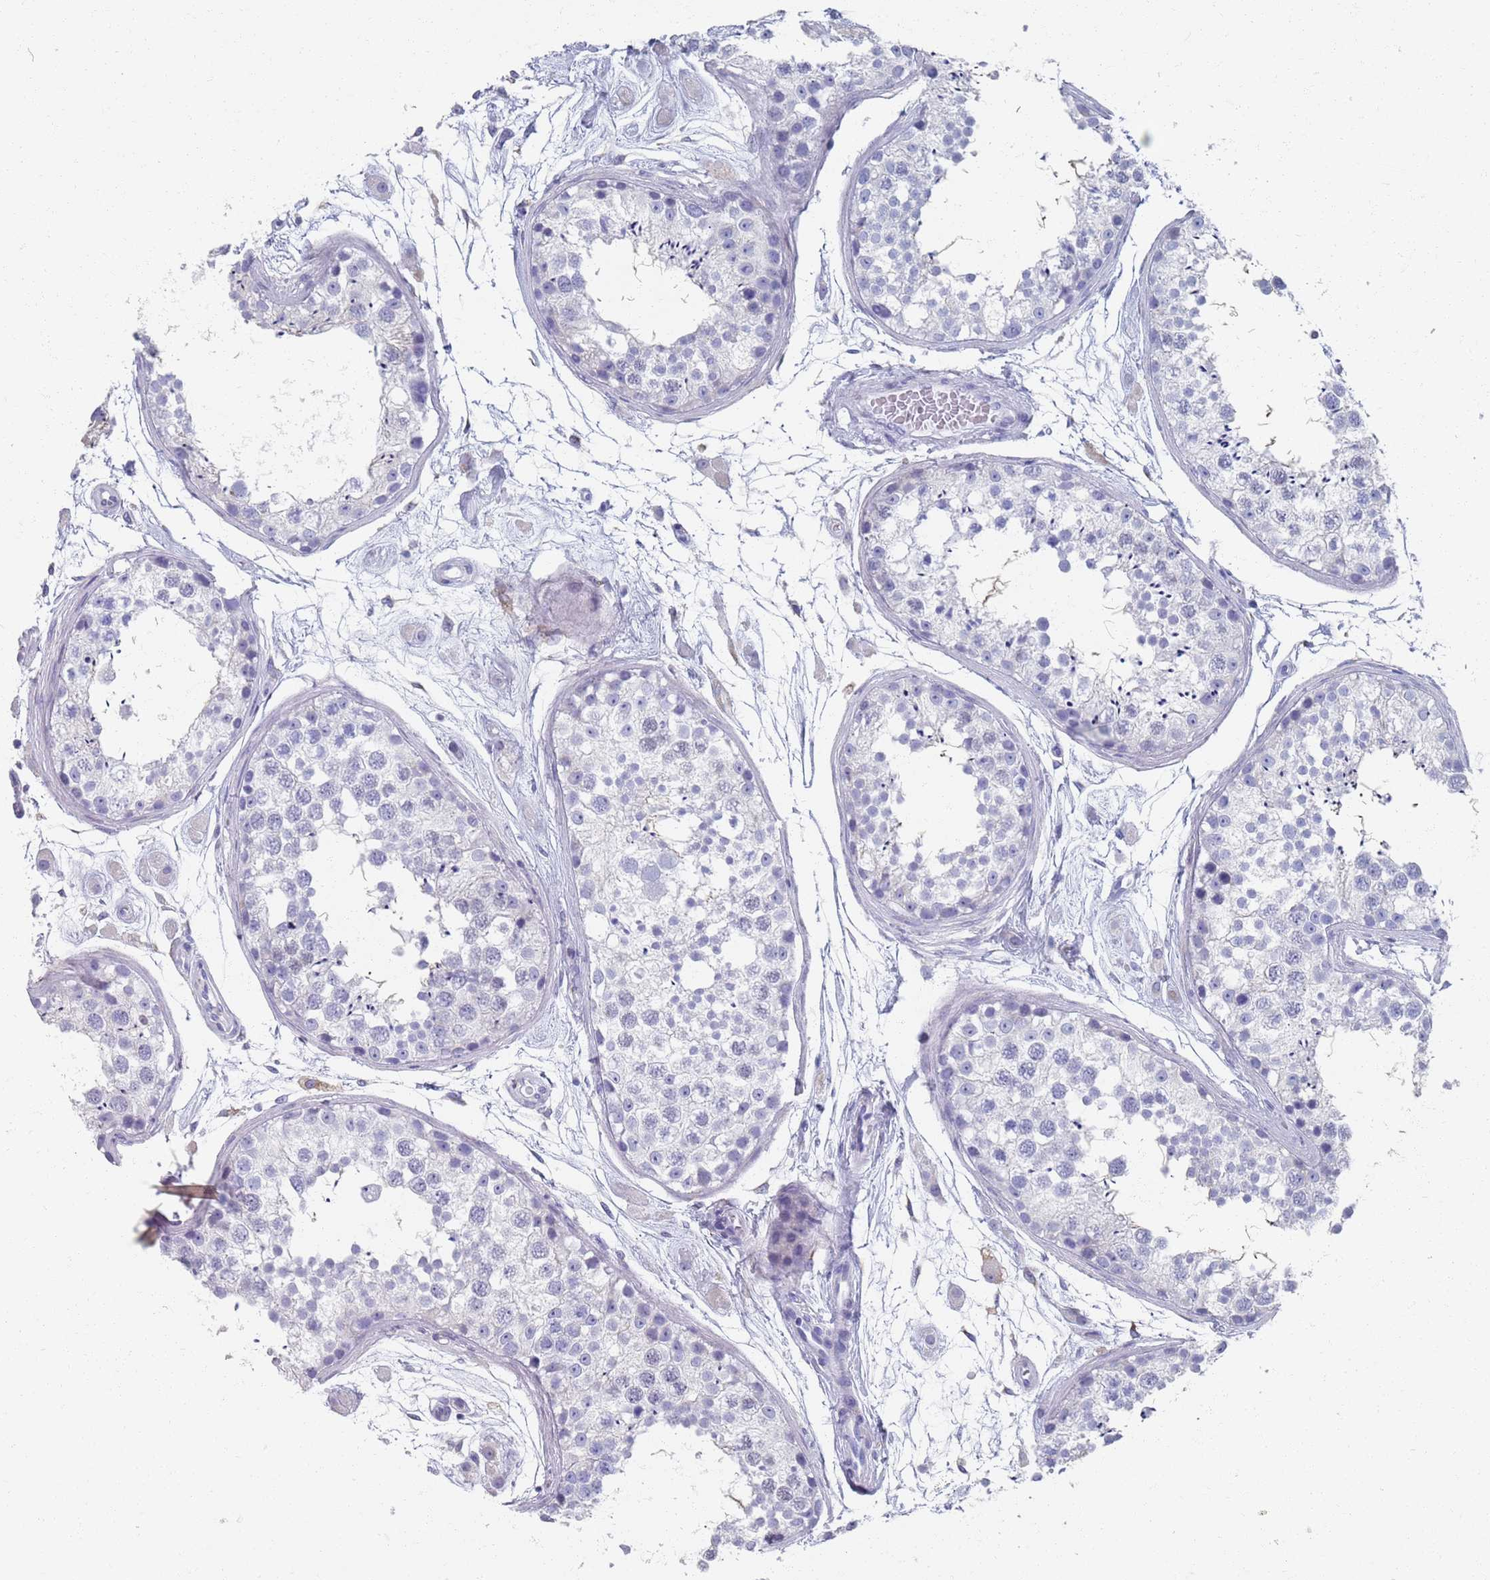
{"staining": {"intensity": "negative", "quantity": "none", "location": "none"}, "tissue": "testis", "cell_type": "Cells in seminiferous ducts", "image_type": "normal", "snomed": [{"axis": "morphology", "description": "Normal tissue, NOS"}, {"axis": "topography", "description": "Testis"}], "caption": "Cells in seminiferous ducts are negative for brown protein staining in benign testis. Nuclei are stained in blue.", "gene": "PLOD1", "patient": {"sex": "male", "age": 25}}